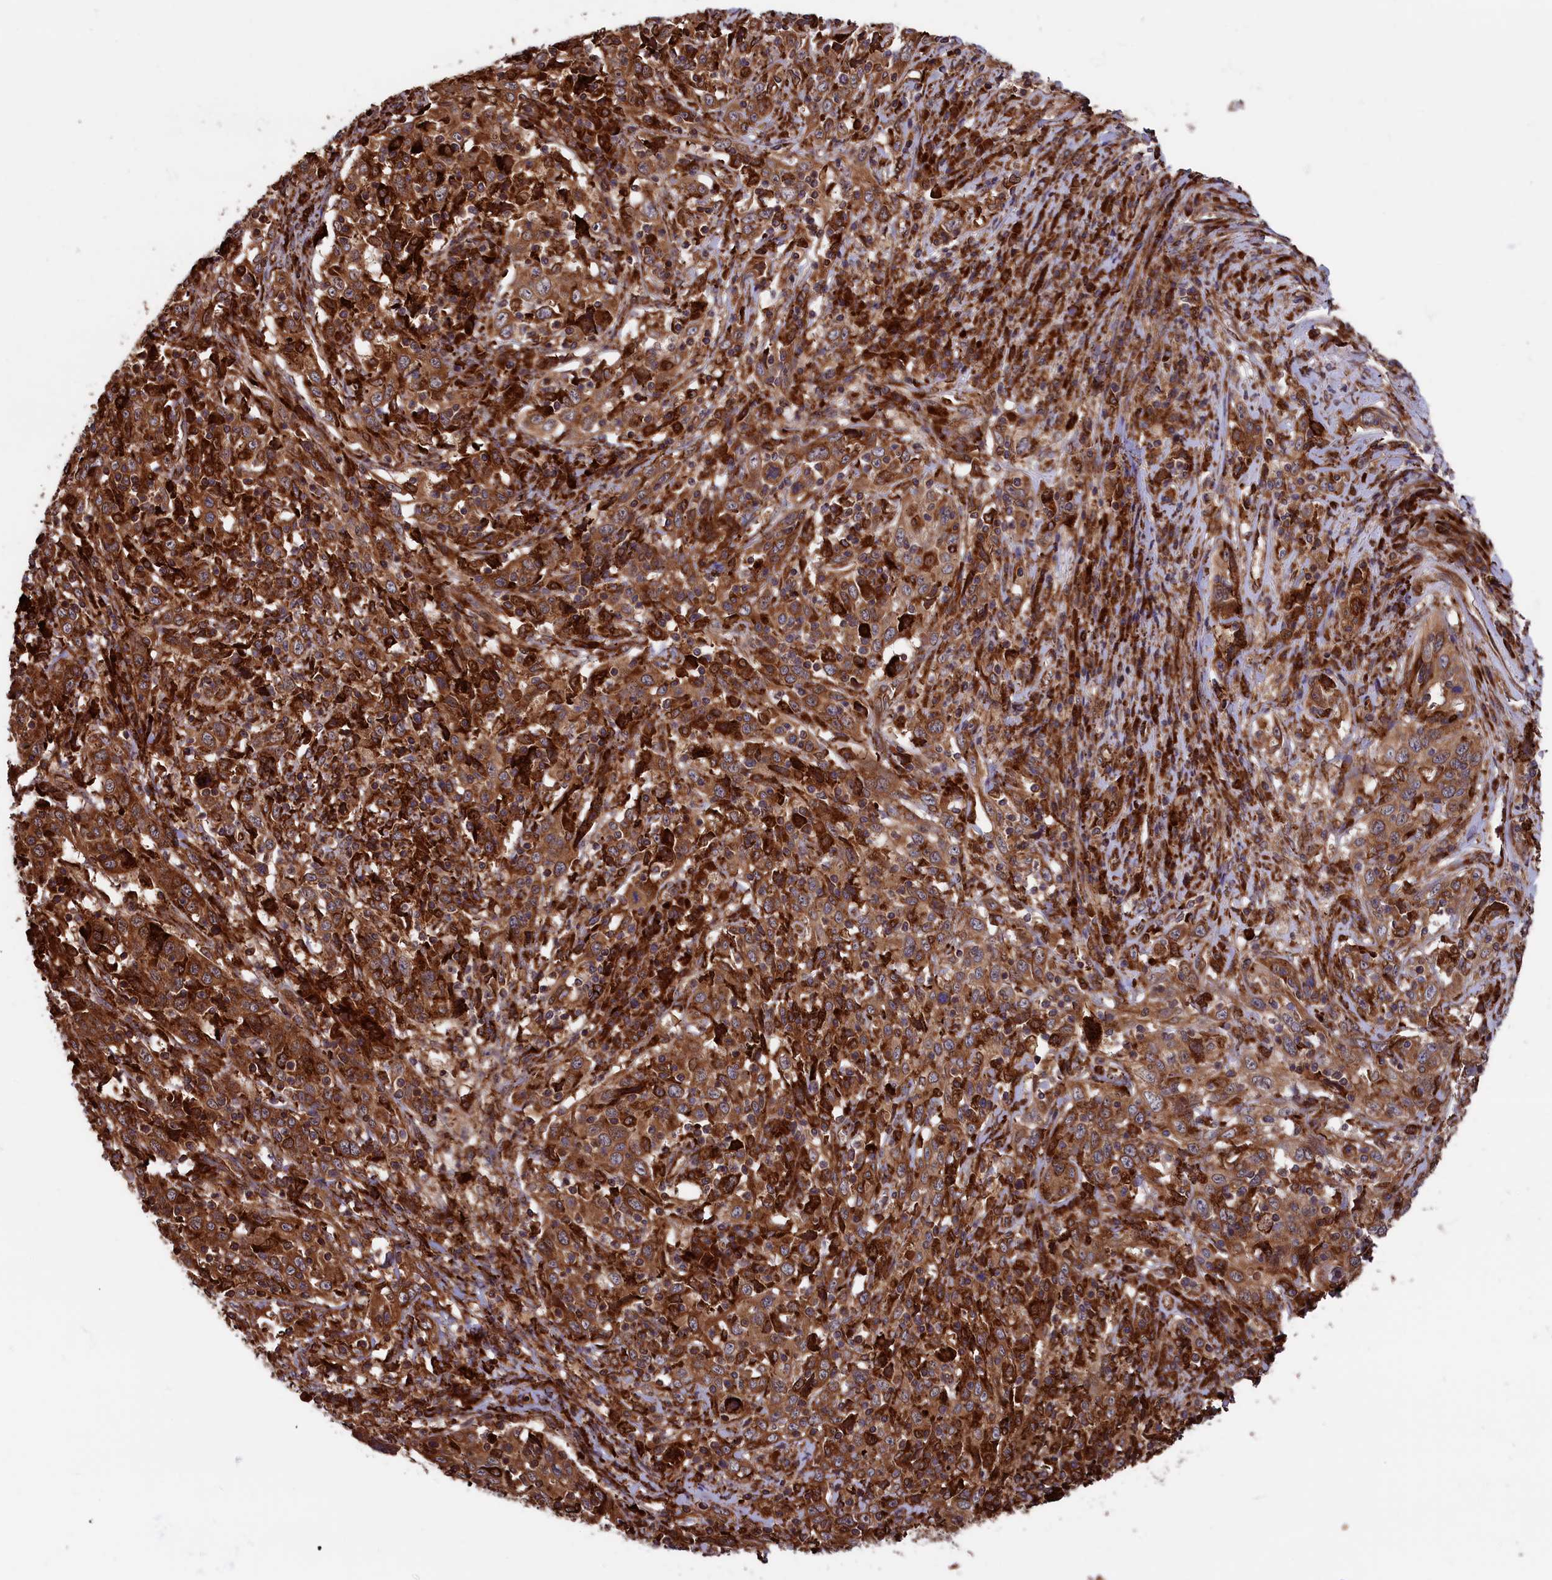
{"staining": {"intensity": "moderate", "quantity": ">75%", "location": "cytoplasmic/membranous"}, "tissue": "cervical cancer", "cell_type": "Tumor cells", "image_type": "cancer", "snomed": [{"axis": "morphology", "description": "Squamous cell carcinoma, NOS"}, {"axis": "topography", "description": "Cervix"}], "caption": "Cervical squamous cell carcinoma was stained to show a protein in brown. There is medium levels of moderate cytoplasmic/membranous positivity in about >75% of tumor cells.", "gene": "PLA2G4C", "patient": {"sex": "female", "age": 46}}